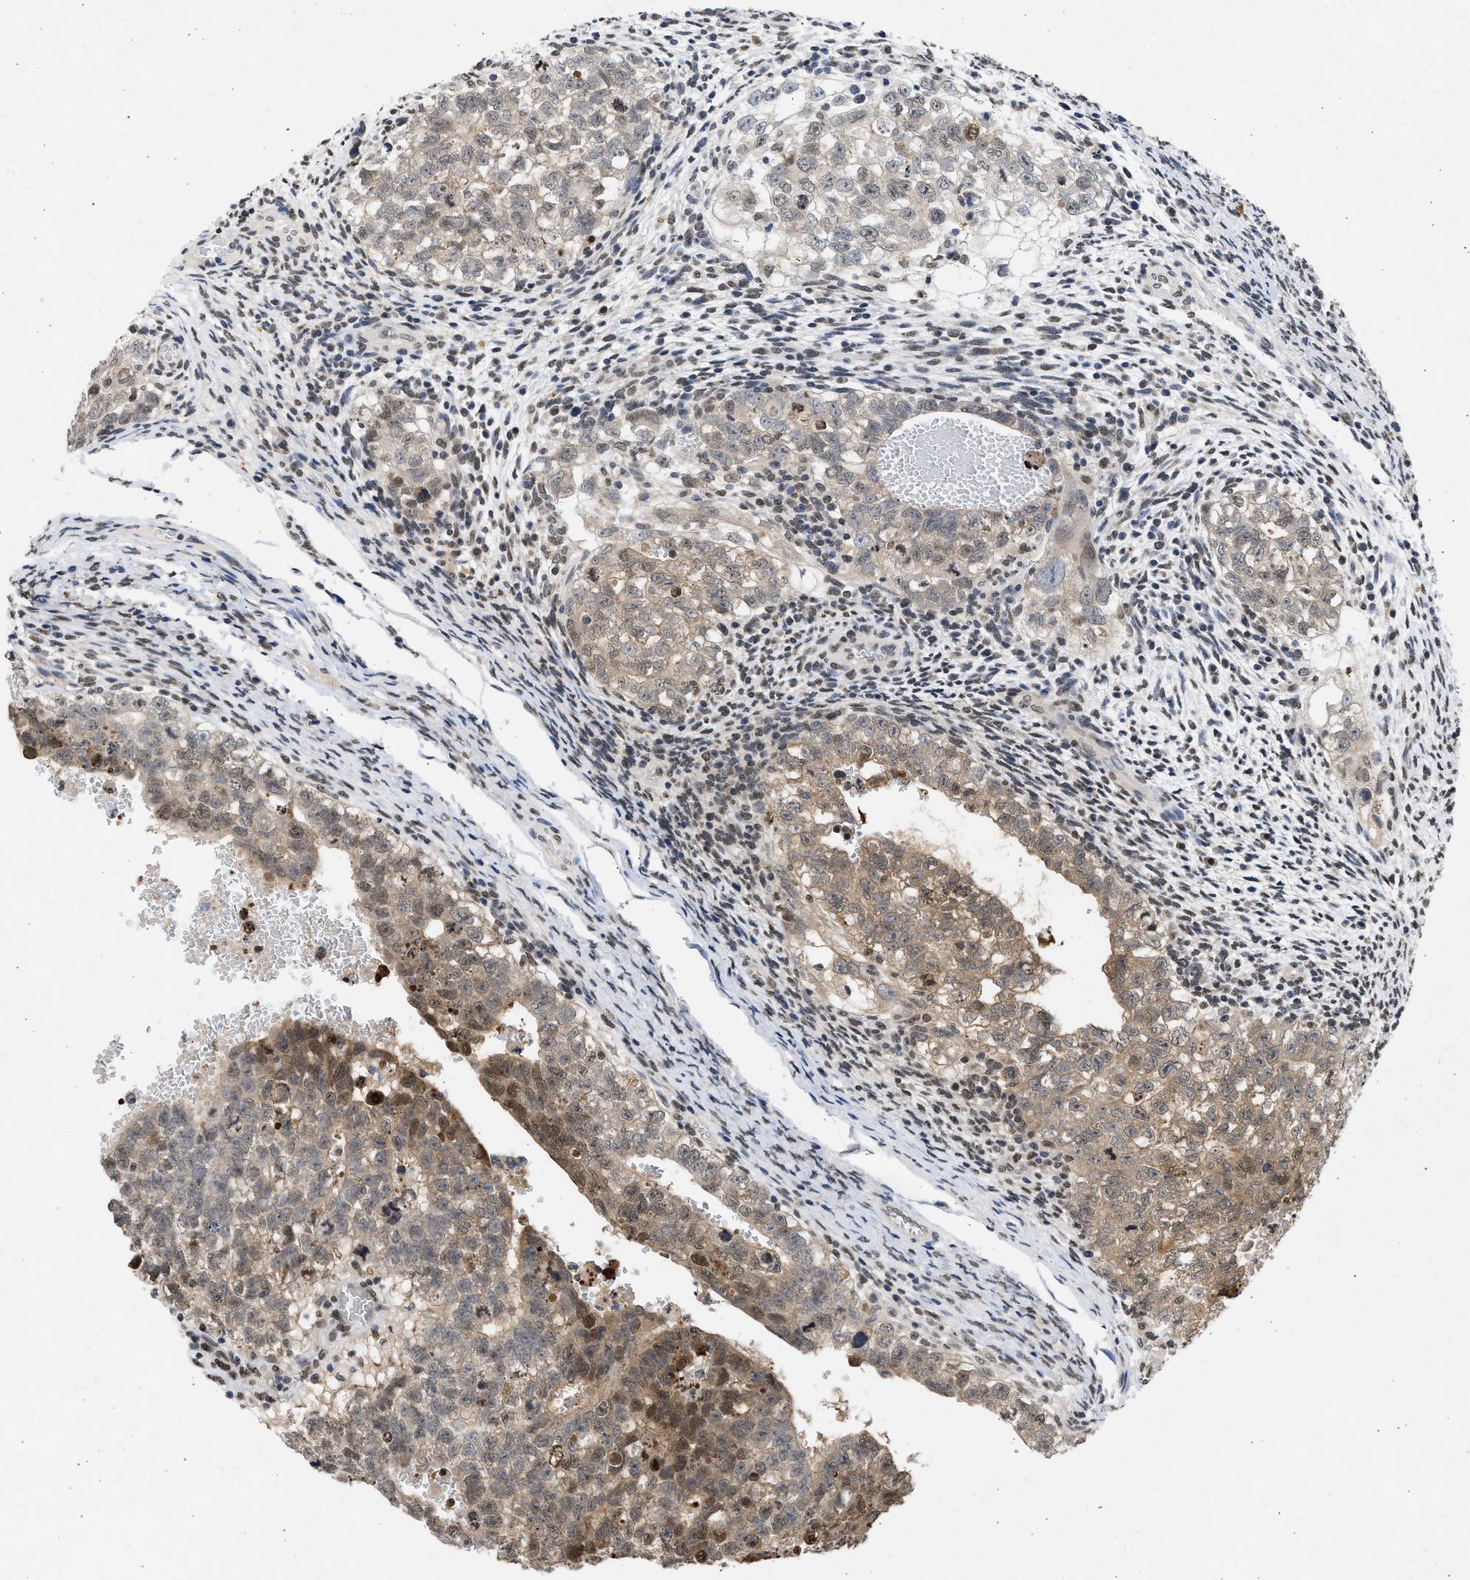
{"staining": {"intensity": "moderate", "quantity": "<25%", "location": "cytoplasmic/membranous,nuclear"}, "tissue": "testis cancer", "cell_type": "Tumor cells", "image_type": "cancer", "snomed": [{"axis": "morphology", "description": "Seminoma, NOS"}, {"axis": "morphology", "description": "Carcinoma, Embryonal, NOS"}, {"axis": "topography", "description": "Testis"}], "caption": "Immunohistochemistry (IHC) photomicrograph of neoplastic tissue: human testis cancer (seminoma) stained using IHC exhibits low levels of moderate protein expression localized specifically in the cytoplasmic/membranous and nuclear of tumor cells, appearing as a cytoplasmic/membranous and nuclear brown color.", "gene": "NUP35", "patient": {"sex": "male", "age": 38}}